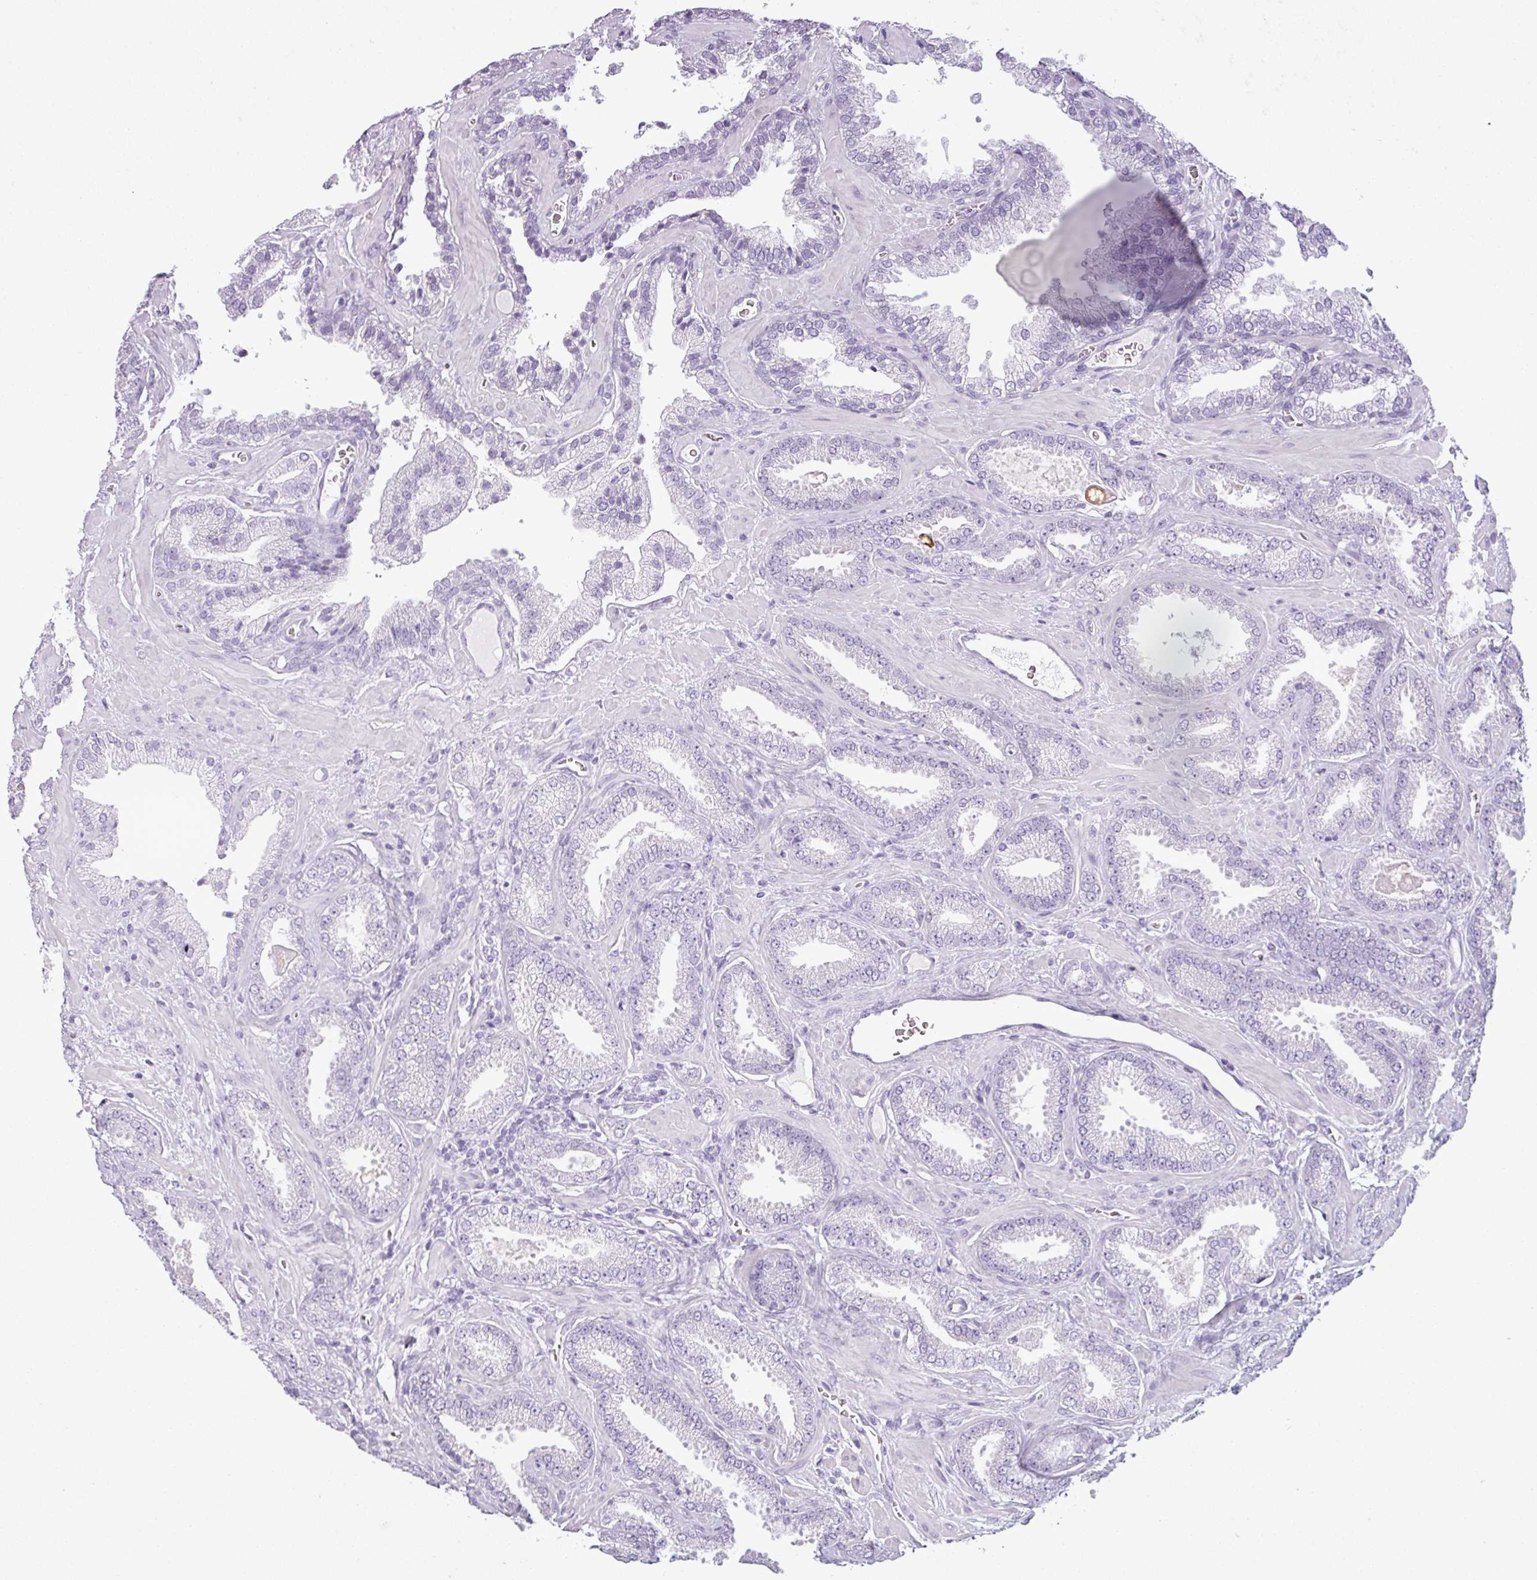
{"staining": {"intensity": "negative", "quantity": "none", "location": "none"}, "tissue": "prostate cancer", "cell_type": "Tumor cells", "image_type": "cancer", "snomed": [{"axis": "morphology", "description": "Adenocarcinoma, Low grade"}, {"axis": "topography", "description": "Prostate"}], "caption": "Prostate cancer (low-grade adenocarcinoma) stained for a protein using immunohistochemistry (IHC) exhibits no positivity tumor cells.", "gene": "CDH16", "patient": {"sex": "male", "age": 62}}